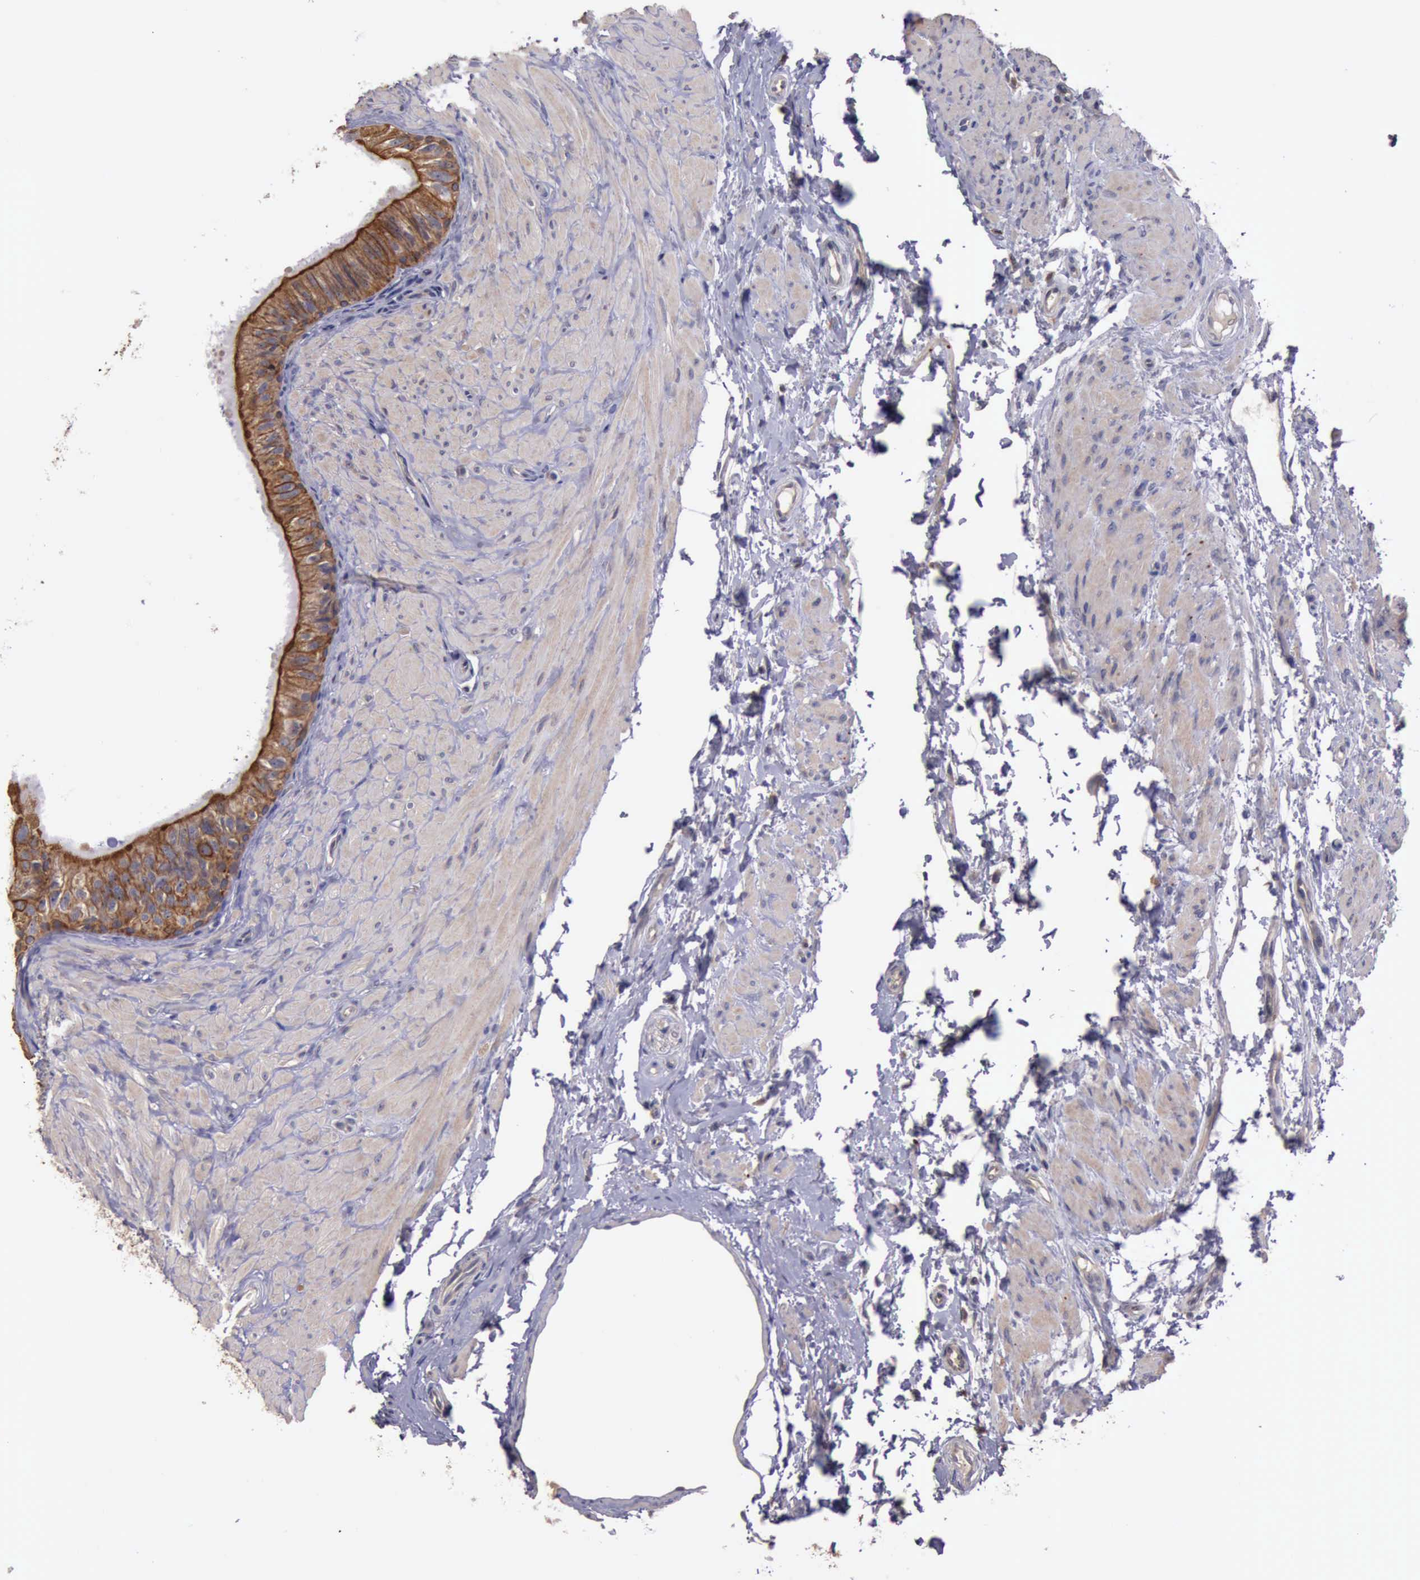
{"staining": {"intensity": "moderate", "quantity": ">75%", "location": "cytoplasmic/membranous"}, "tissue": "epididymis", "cell_type": "Glandular cells", "image_type": "normal", "snomed": [{"axis": "morphology", "description": "Normal tissue, NOS"}, {"axis": "topography", "description": "Epididymis"}], "caption": "IHC (DAB) staining of unremarkable human epididymis reveals moderate cytoplasmic/membranous protein expression in approximately >75% of glandular cells.", "gene": "RAB39B", "patient": {"sex": "male", "age": 68}}